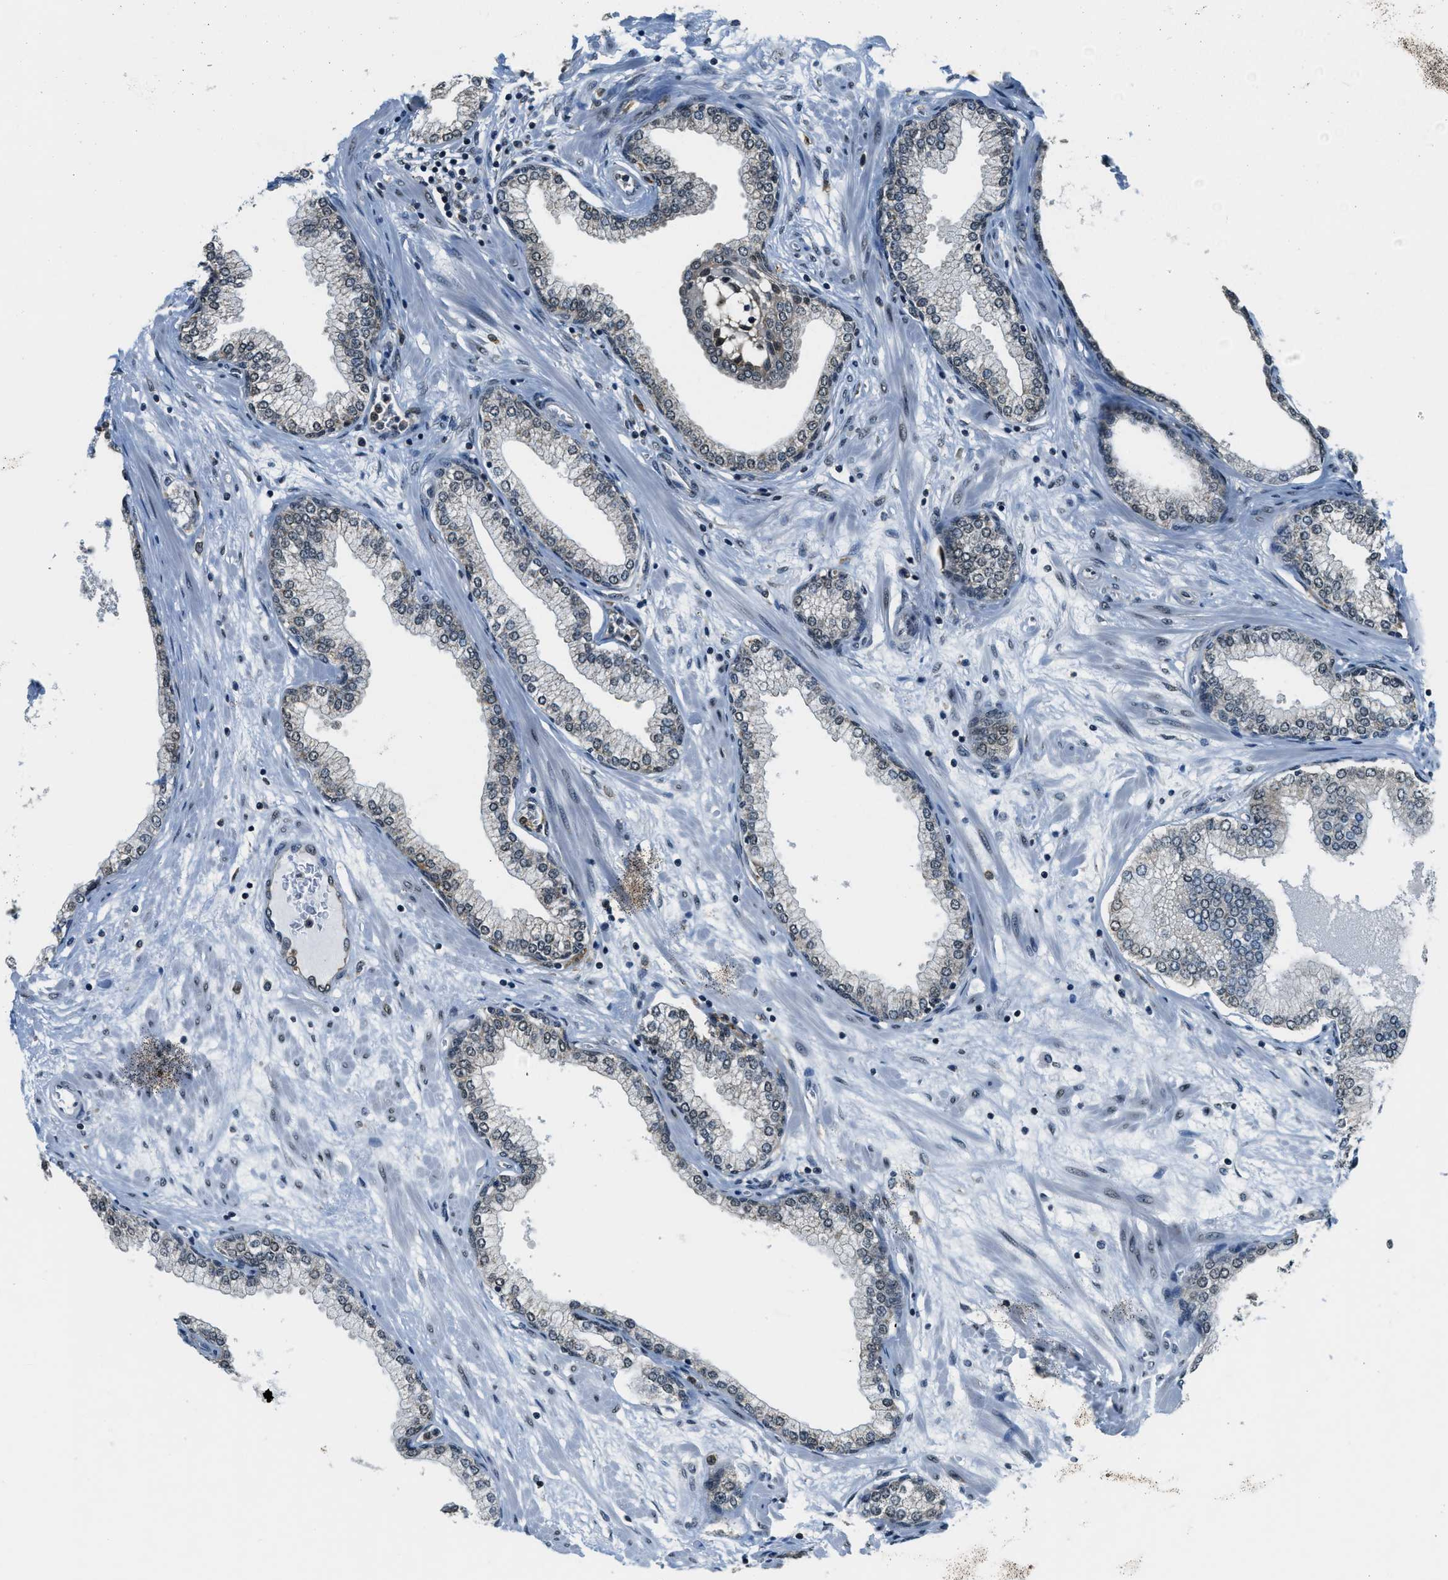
{"staining": {"intensity": "weak", "quantity": "<25%", "location": "nuclear"}, "tissue": "prostate", "cell_type": "Glandular cells", "image_type": "normal", "snomed": [{"axis": "morphology", "description": "Normal tissue, NOS"}, {"axis": "morphology", "description": "Urothelial carcinoma, Low grade"}, {"axis": "topography", "description": "Urinary bladder"}, {"axis": "topography", "description": "Prostate"}], "caption": "This photomicrograph is of unremarkable prostate stained with IHC to label a protein in brown with the nuclei are counter-stained blue. There is no expression in glandular cells.", "gene": "RAB11FIP1", "patient": {"sex": "male", "age": 60}}